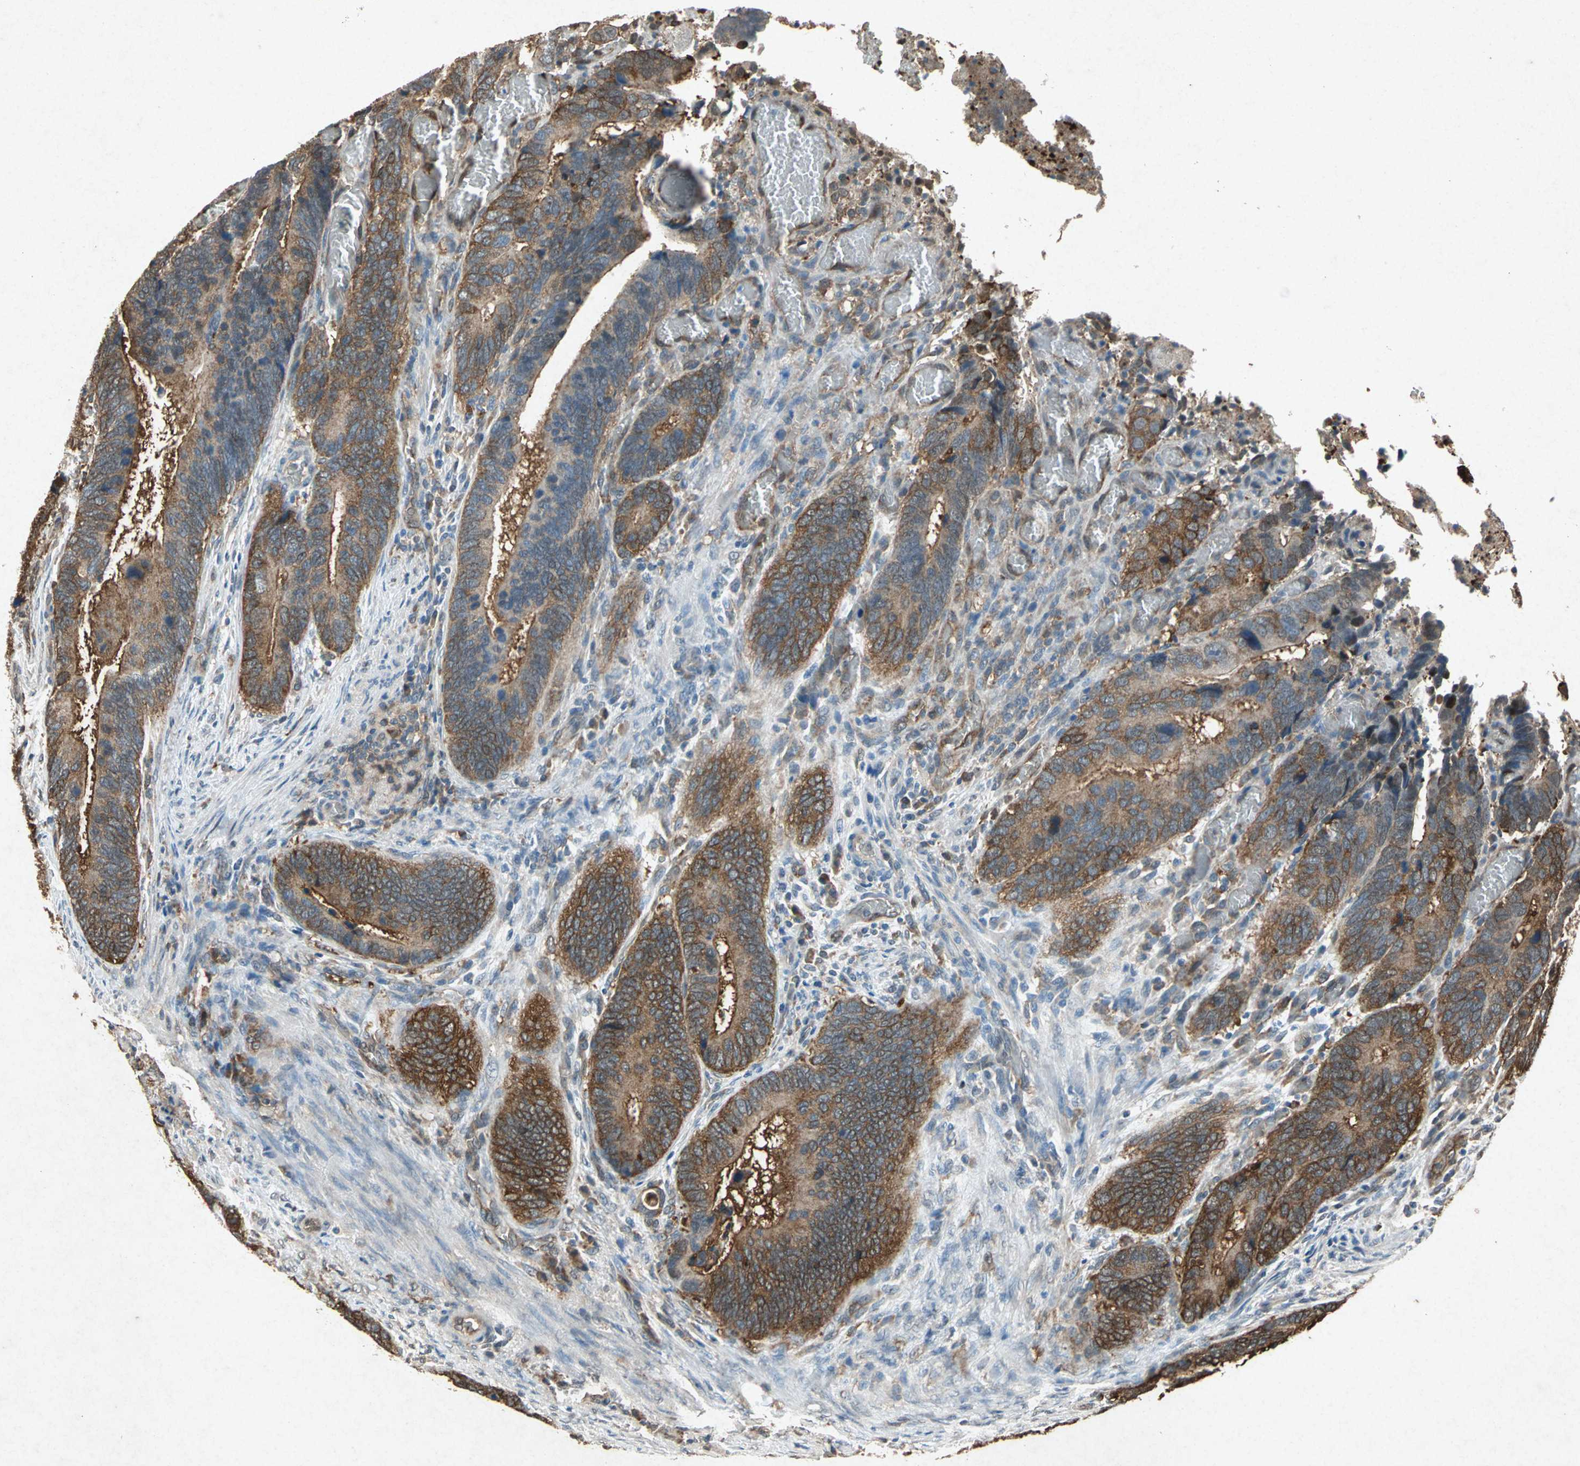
{"staining": {"intensity": "moderate", "quantity": ">75%", "location": "cytoplasmic/membranous"}, "tissue": "colorectal cancer", "cell_type": "Tumor cells", "image_type": "cancer", "snomed": [{"axis": "morphology", "description": "Adenocarcinoma, NOS"}, {"axis": "topography", "description": "Colon"}], "caption": "Adenocarcinoma (colorectal) was stained to show a protein in brown. There is medium levels of moderate cytoplasmic/membranous expression in about >75% of tumor cells.", "gene": "HSP90AB1", "patient": {"sex": "male", "age": 72}}